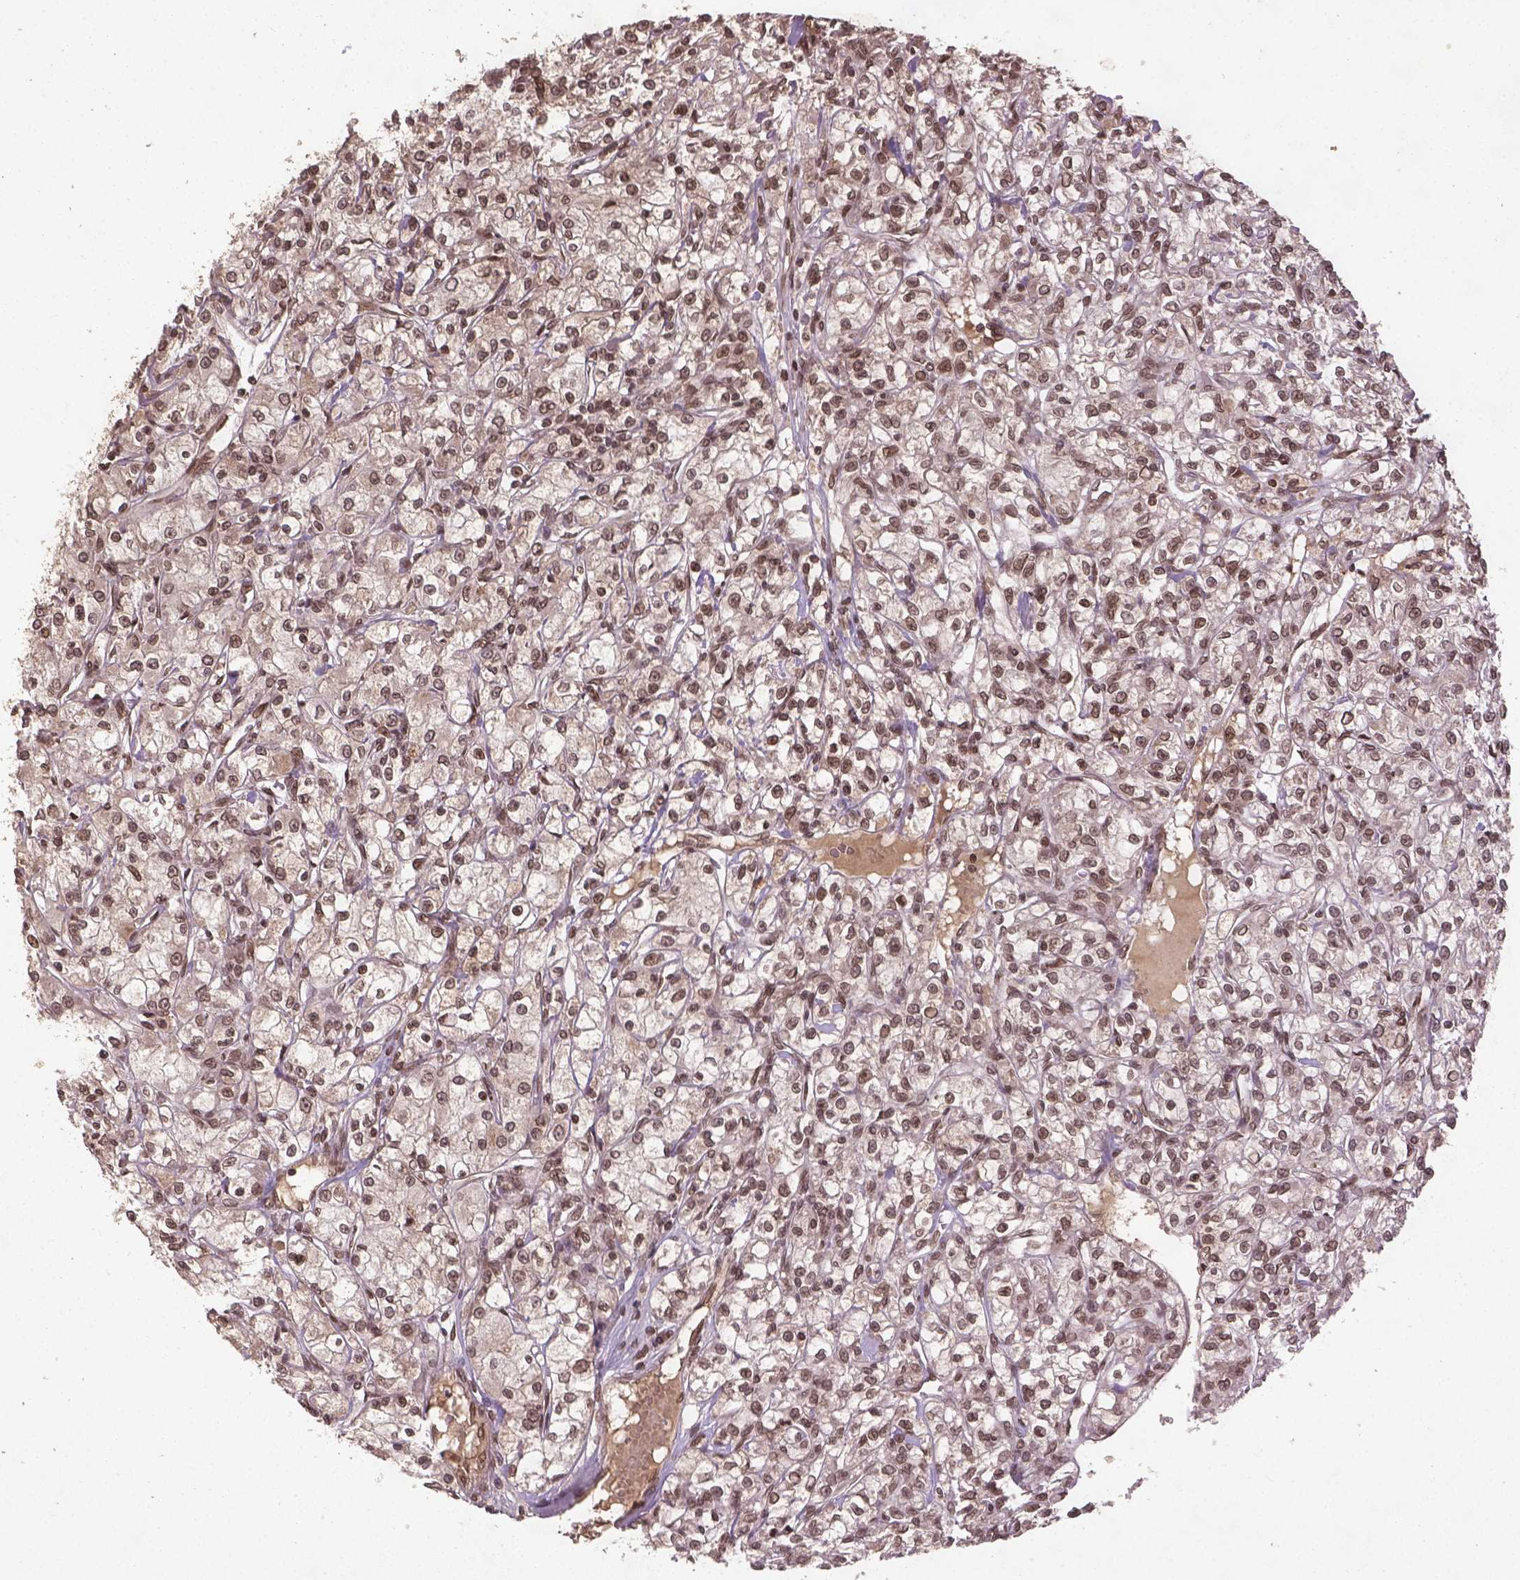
{"staining": {"intensity": "moderate", "quantity": ">75%", "location": "nuclear"}, "tissue": "renal cancer", "cell_type": "Tumor cells", "image_type": "cancer", "snomed": [{"axis": "morphology", "description": "Adenocarcinoma, NOS"}, {"axis": "topography", "description": "Kidney"}], "caption": "Moderate nuclear staining for a protein is appreciated in approximately >75% of tumor cells of renal adenocarcinoma using immunohistochemistry.", "gene": "BANF1", "patient": {"sex": "female", "age": 59}}